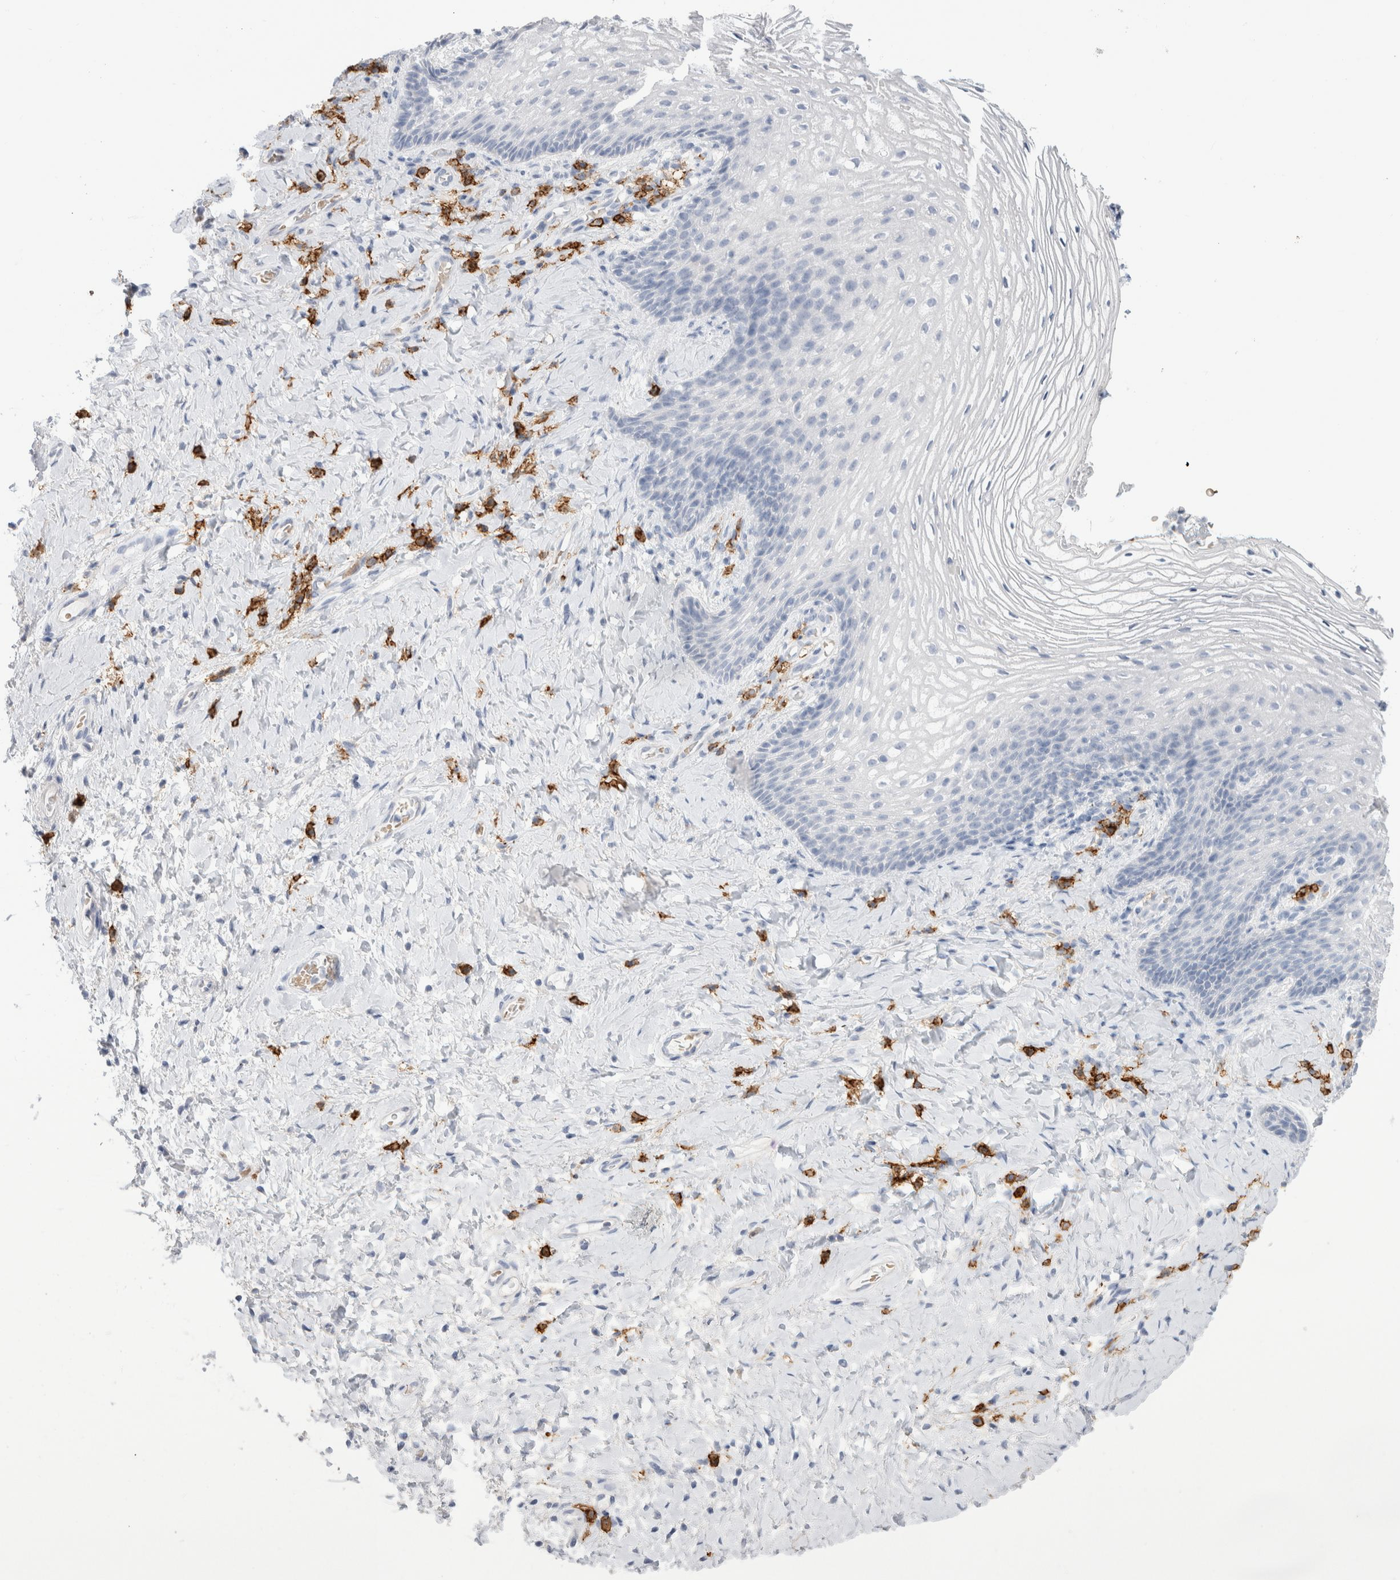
{"staining": {"intensity": "negative", "quantity": "none", "location": "none"}, "tissue": "vagina", "cell_type": "Squamous epithelial cells", "image_type": "normal", "snomed": [{"axis": "morphology", "description": "Normal tissue, NOS"}, {"axis": "topography", "description": "Vagina"}], "caption": "This is an IHC histopathology image of benign human vagina. There is no positivity in squamous epithelial cells.", "gene": "CD38", "patient": {"sex": "female", "age": 60}}